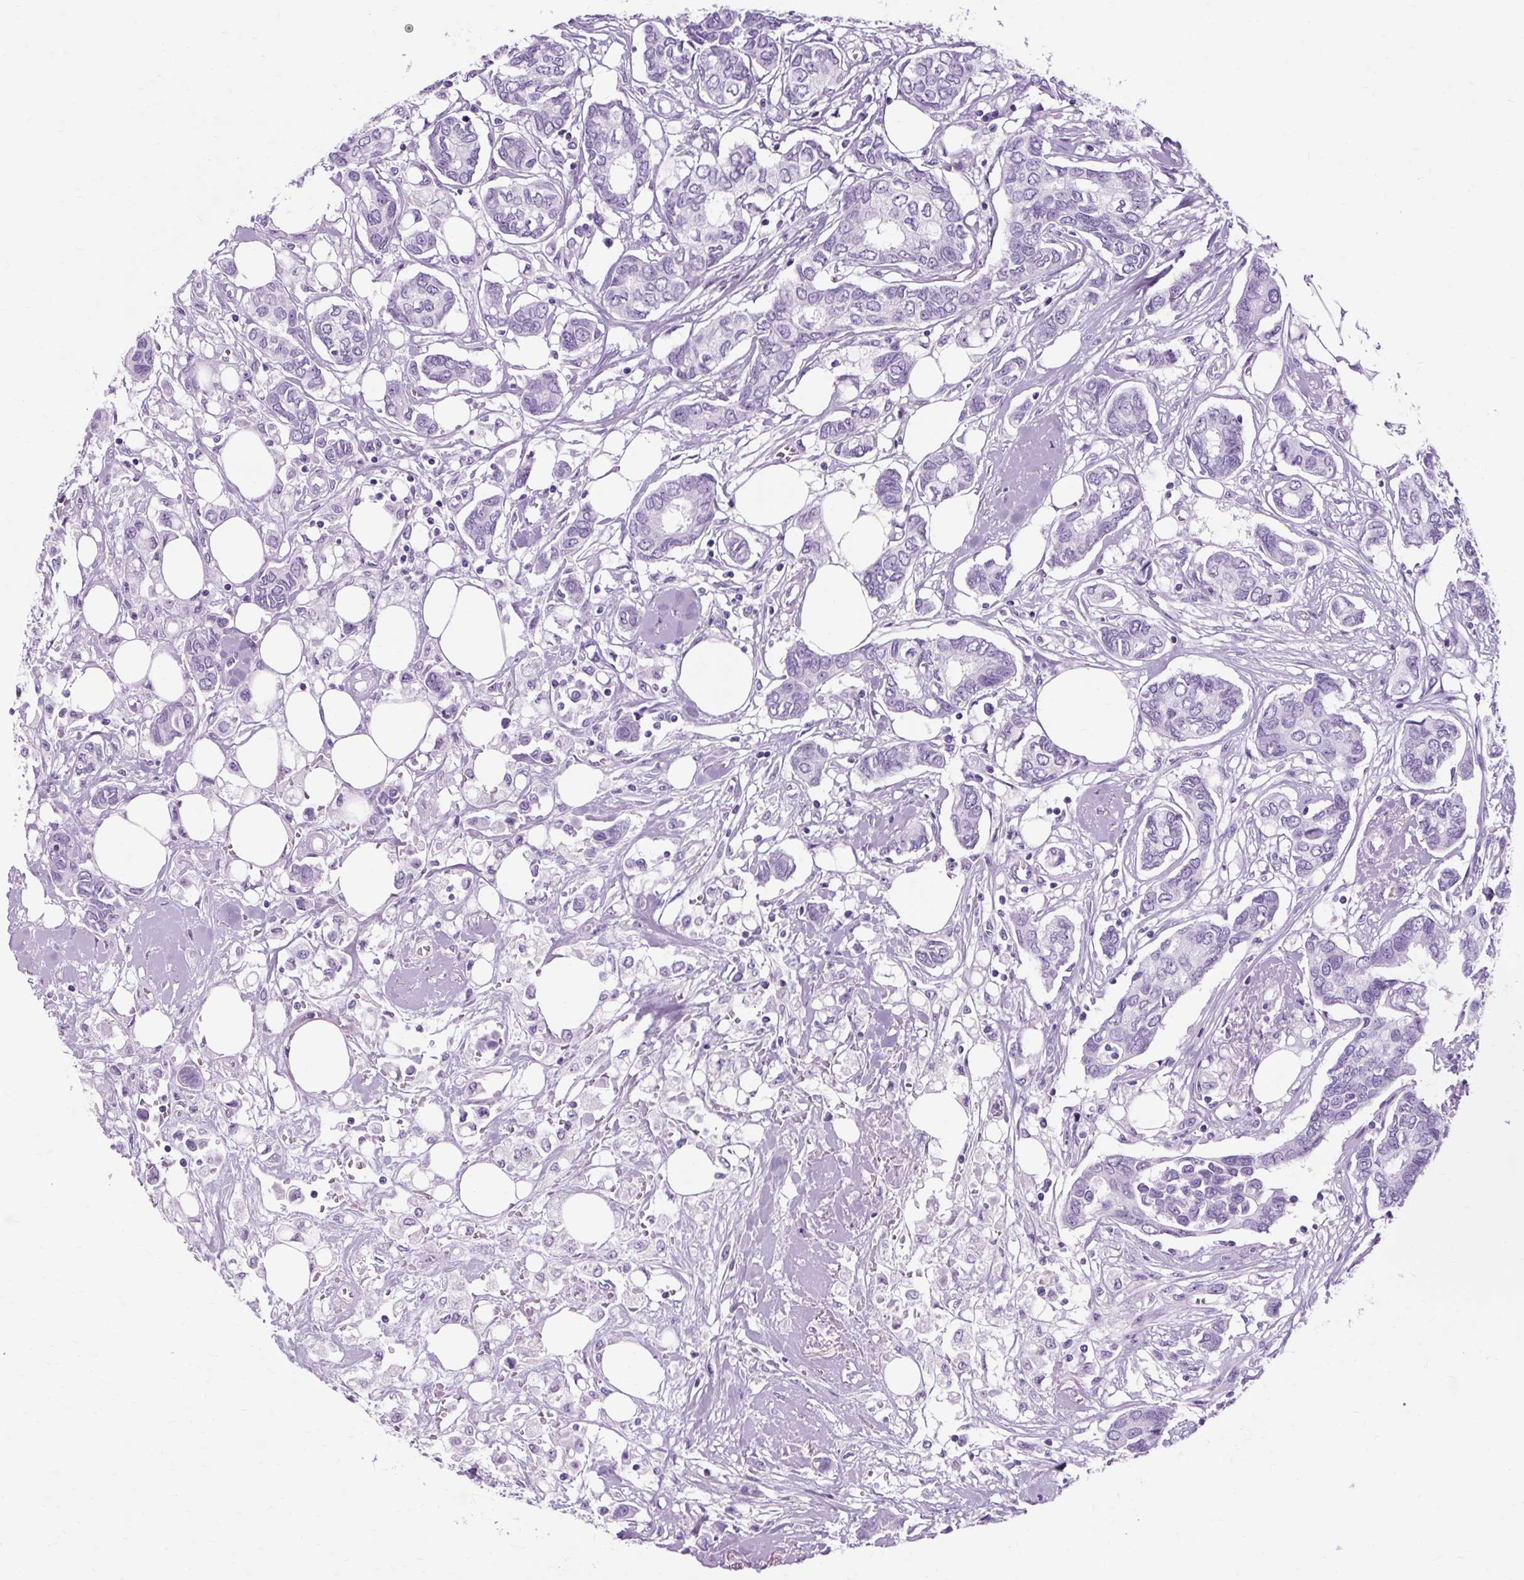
{"staining": {"intensity": "negative", "quantity": "none", "location": "none"}, "tissue": "breast cancer", "cell_type": "Tumor cells", "image_type": "cancer", "snomed": [{"axis": "morphology", "description": "Duct carcinoma"}, {"axis": "topography", "description": "Breast"}], "caption": "Protein analysis of breast cancer (infiltrating ductal carcinoma) exhibits no significant expression in tumor cells.", "gene": "OOEP", "patient": {"sex": "female", "age": 73}}